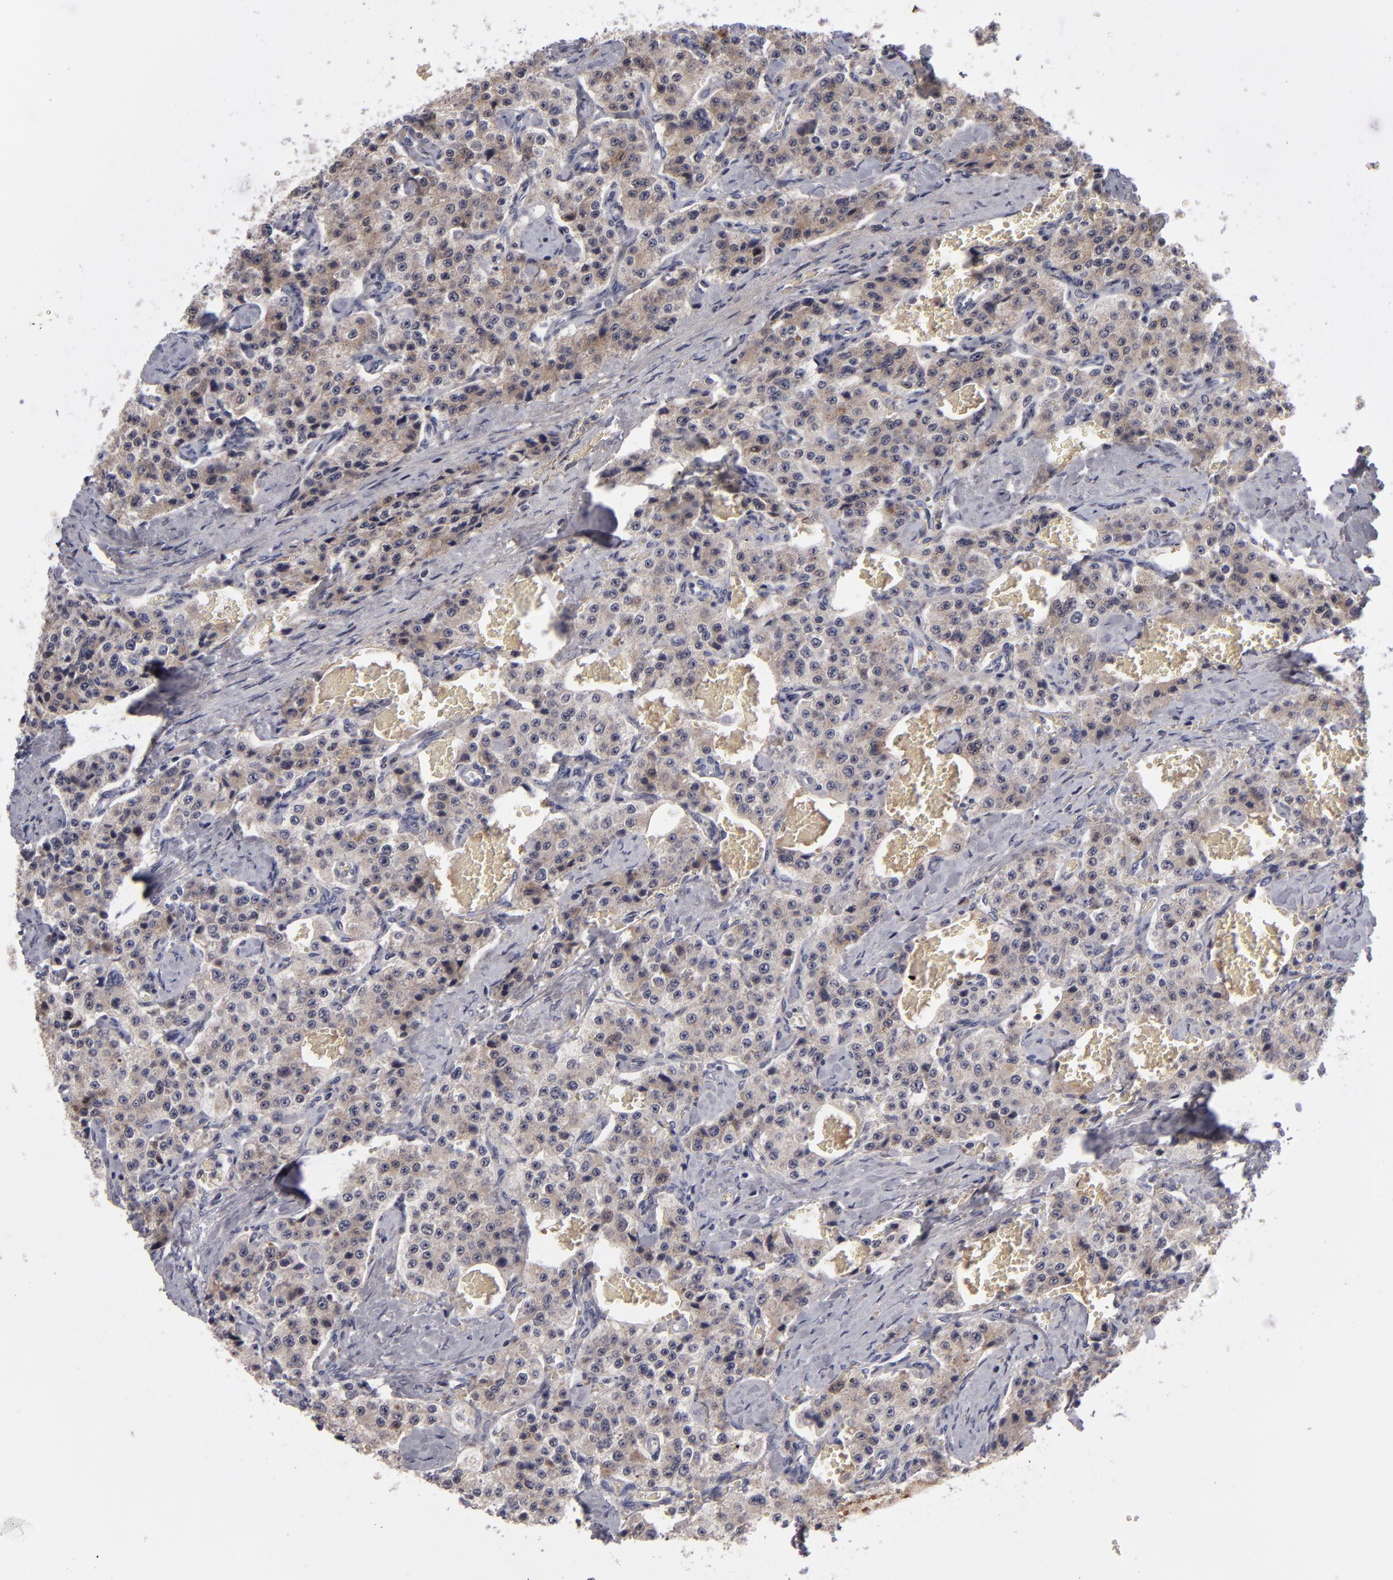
{"staining": {"intensity": "weak", "quantity": "25%-75%", "location": "cytoplasmic/membranous"}, "tissue": "carcinoid", "cell_type": "Tumor cells", "image_type": "cancer", "snomed": [{"axis": "morphology", "description": "Carcinoid, malignant, NOS"}, {"axis": "topography", "description": "Small intestine"}], "caption": "Human carcinoid (malignant) stained for a protein (brown) displays weak cytoplasmic/membranous positive staining in about 25%-75% of tumor cells.", "gene": "ITIH4", "patient": {"sex": "male", "age": 52}}